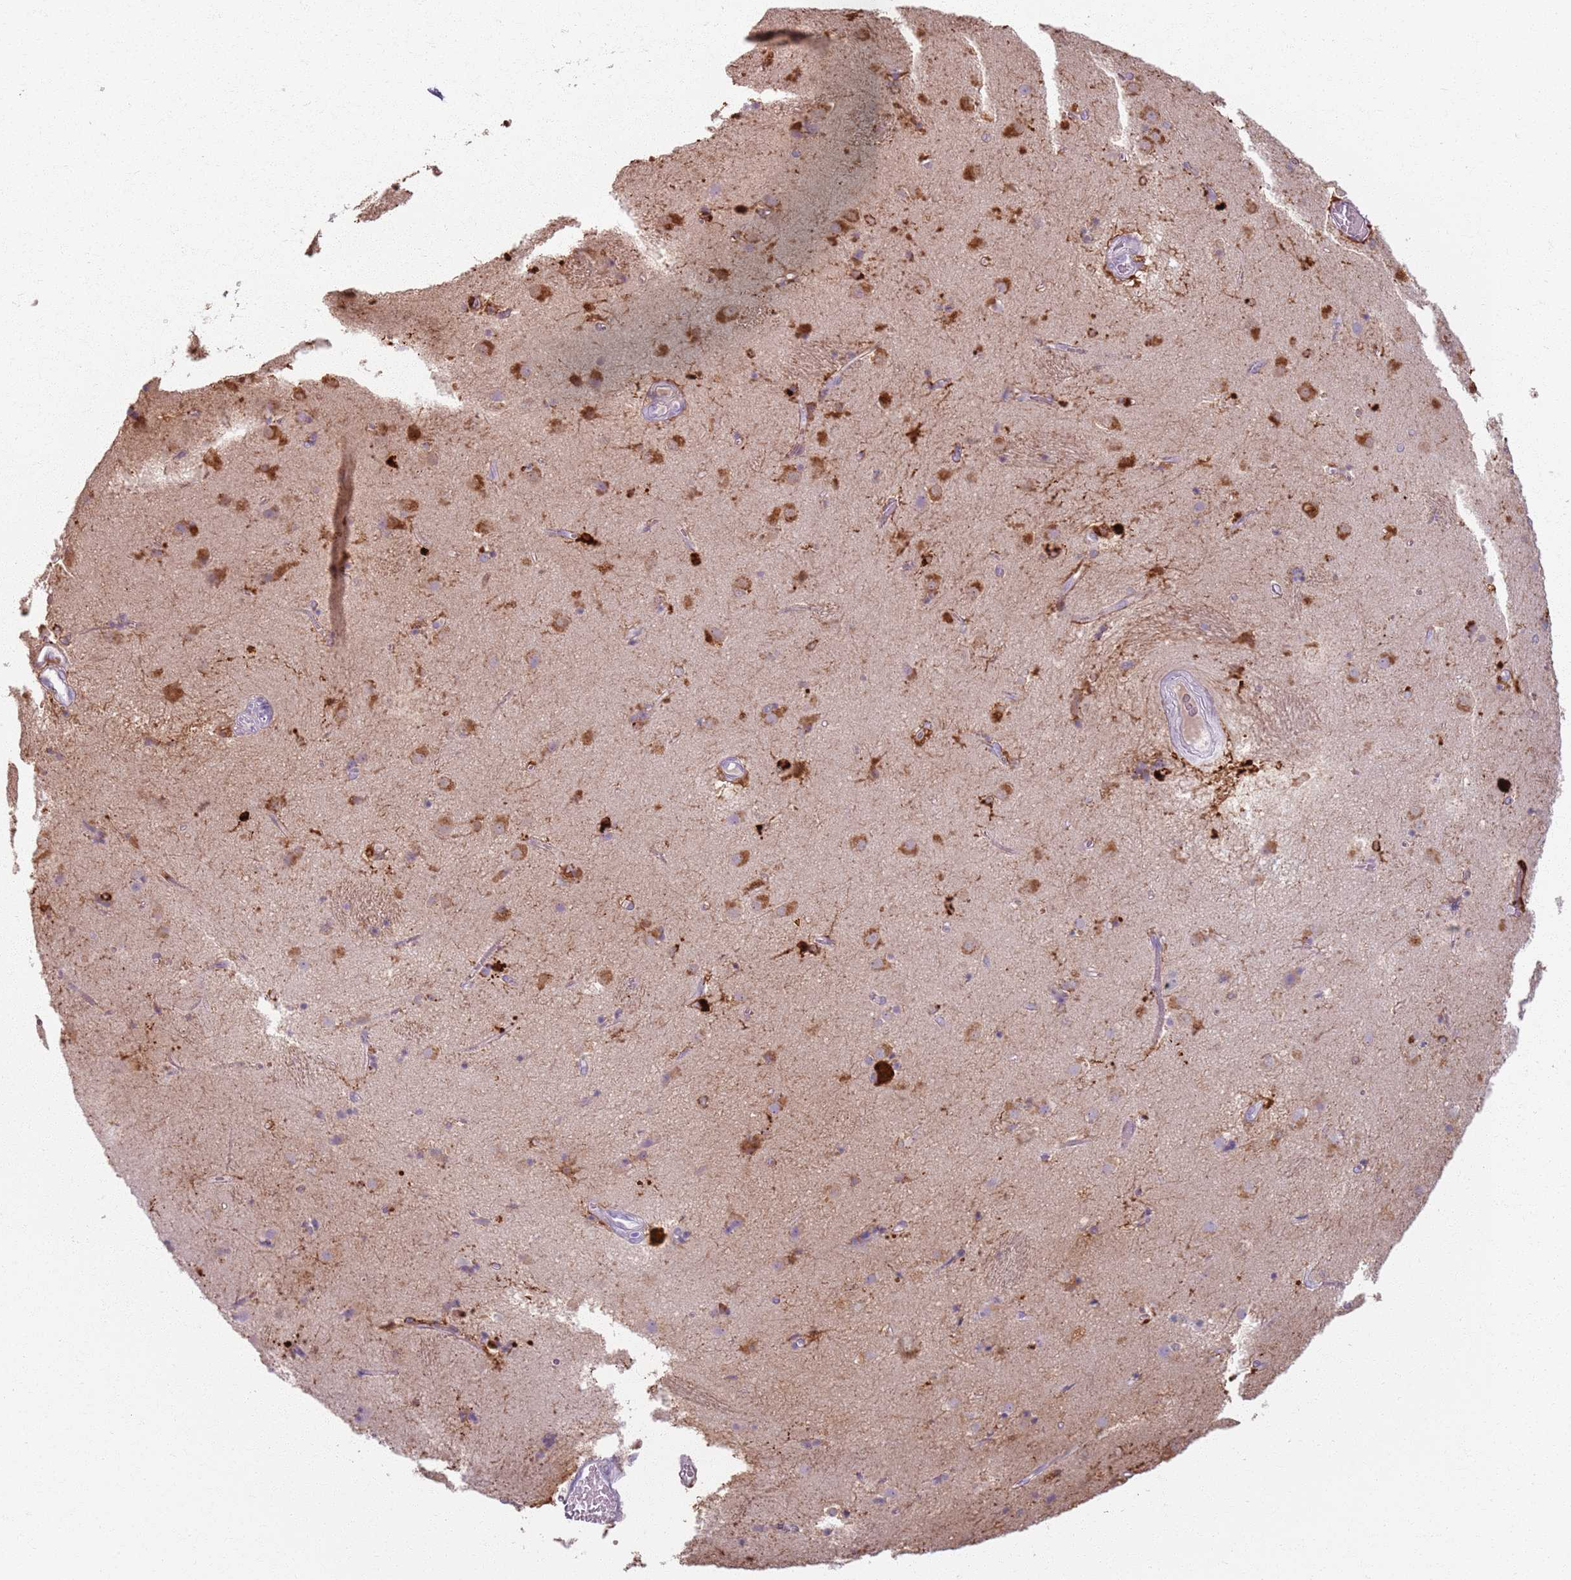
{"staining": {"intensity": "strong", "quantity": "<25%", "location": "cytoplasmic/membranous"}, "tissue": "caudate", "cell_type": "Glial cells", "image_type": "normal", "snomed": [{"axis": "morphology", "description": "Normal tissue, NOS"}, {"axis": "topography", "description": "Lateral ventricle wall"}], "caption": "Immunohistochemistry (IHC) staining of unremarkable caudate, which demonstrates medium levels of strong cytoplasmic/membranous staining in approximately <25% of glial cells indicating strong cytoplasmic/membranous protein staining. The staining was performed using DAB (brown) for protein detection and nuclei were counterstained in hematoxylin (blue).", "gene": "GDPGP1", "patient": {"sex": "male", "age": 70}}